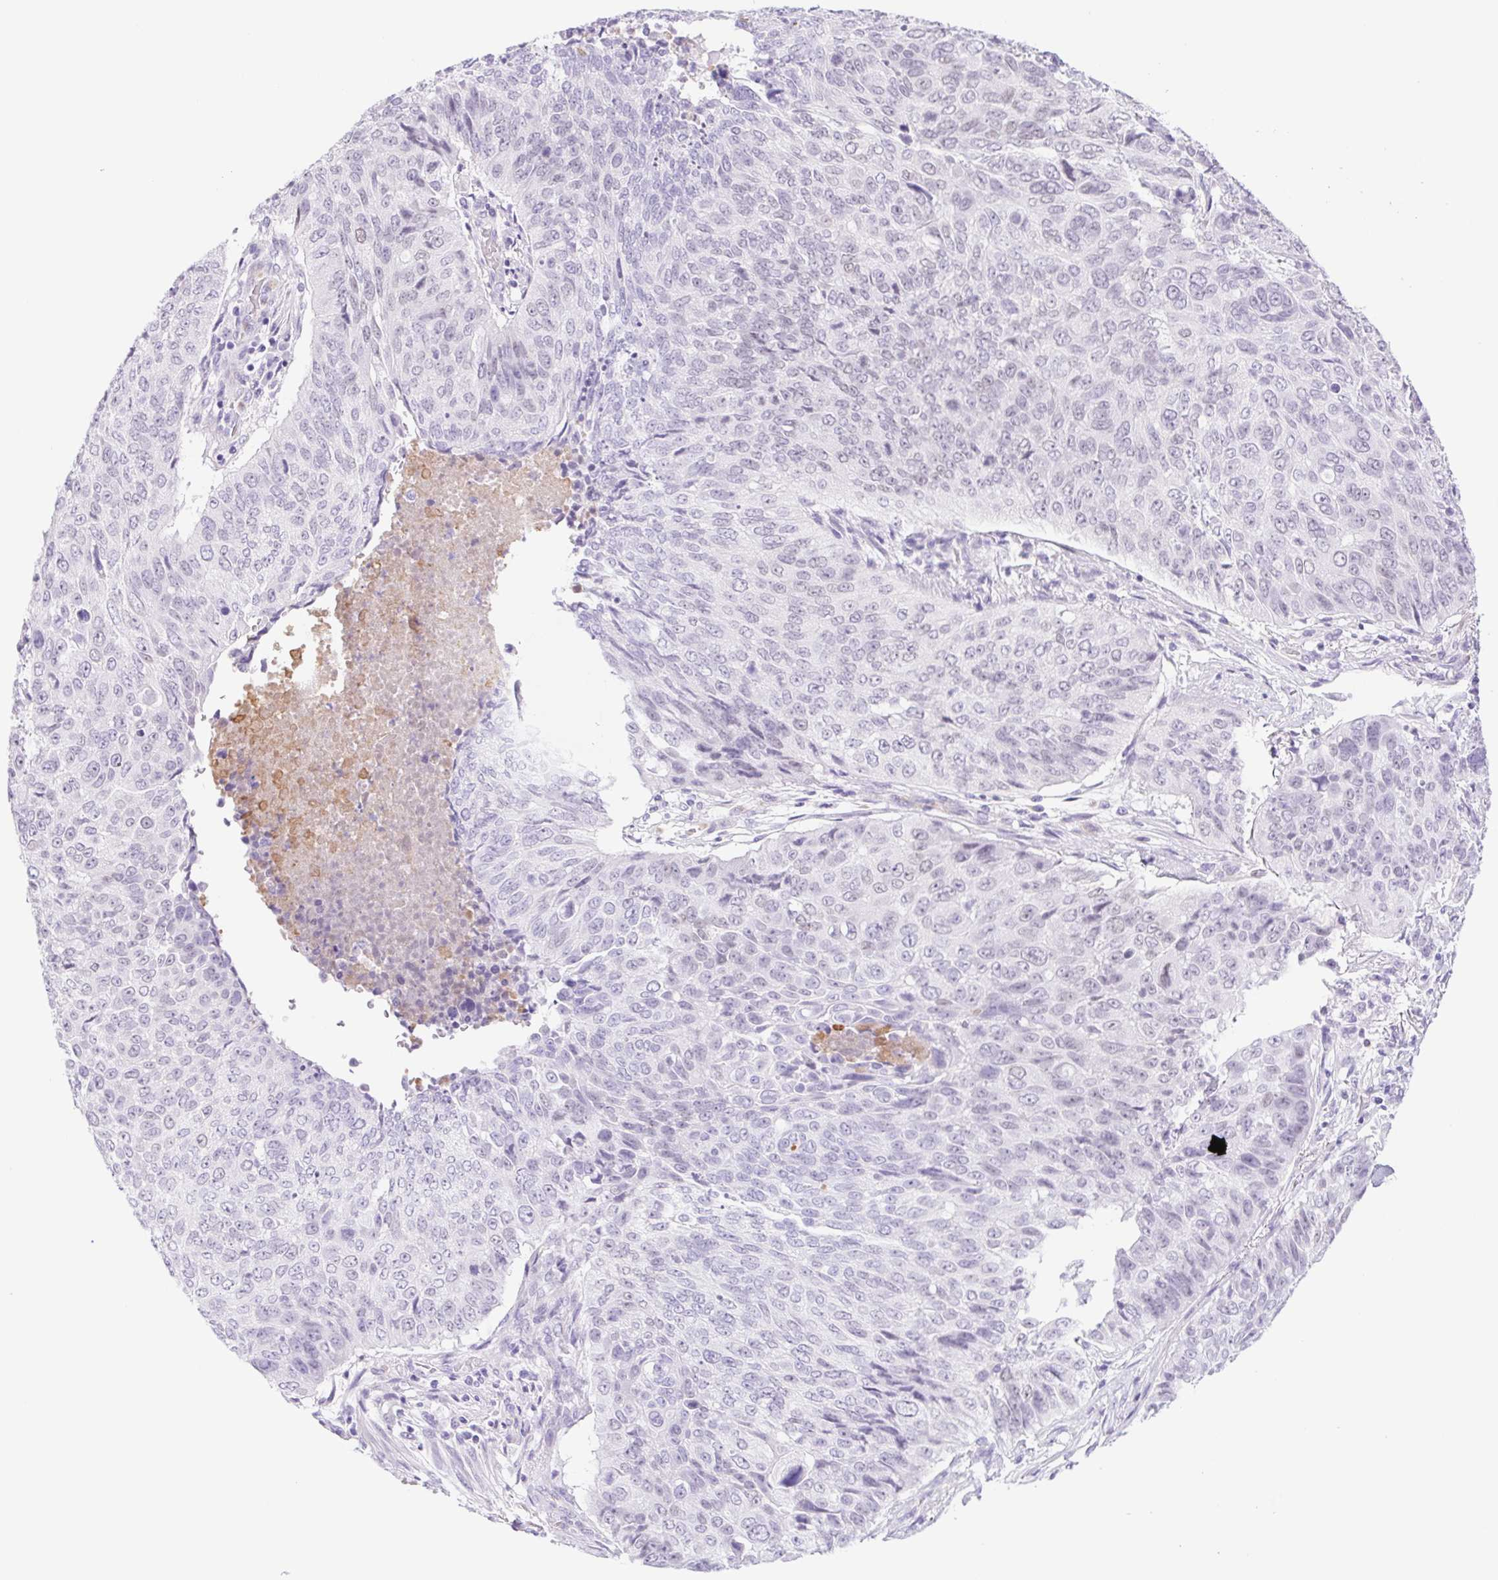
{"staining": {"intensity": "negative", "quantity": "none", "location": "none"}, "tissue": "lung cancer", "cell_type": "Tumor cells", "image_type": "cancer", "snomed": [{"axis": "morphology", "description": "Normal tissue, NOS"}, {"axis": "morphology", "description": "Squamous cell carcinoma, NOS"}, {"axis": "topography", "description": "Bronchus"}, {"axis": "topography", "description": "Lung"}], "caption": "Lung squamous cell carcinoma was stained to show a protein in brown. There is no significant staining in tumor cells.", "gene": "CYP21A2", "patient": {"sex": "male", "age": 64}}